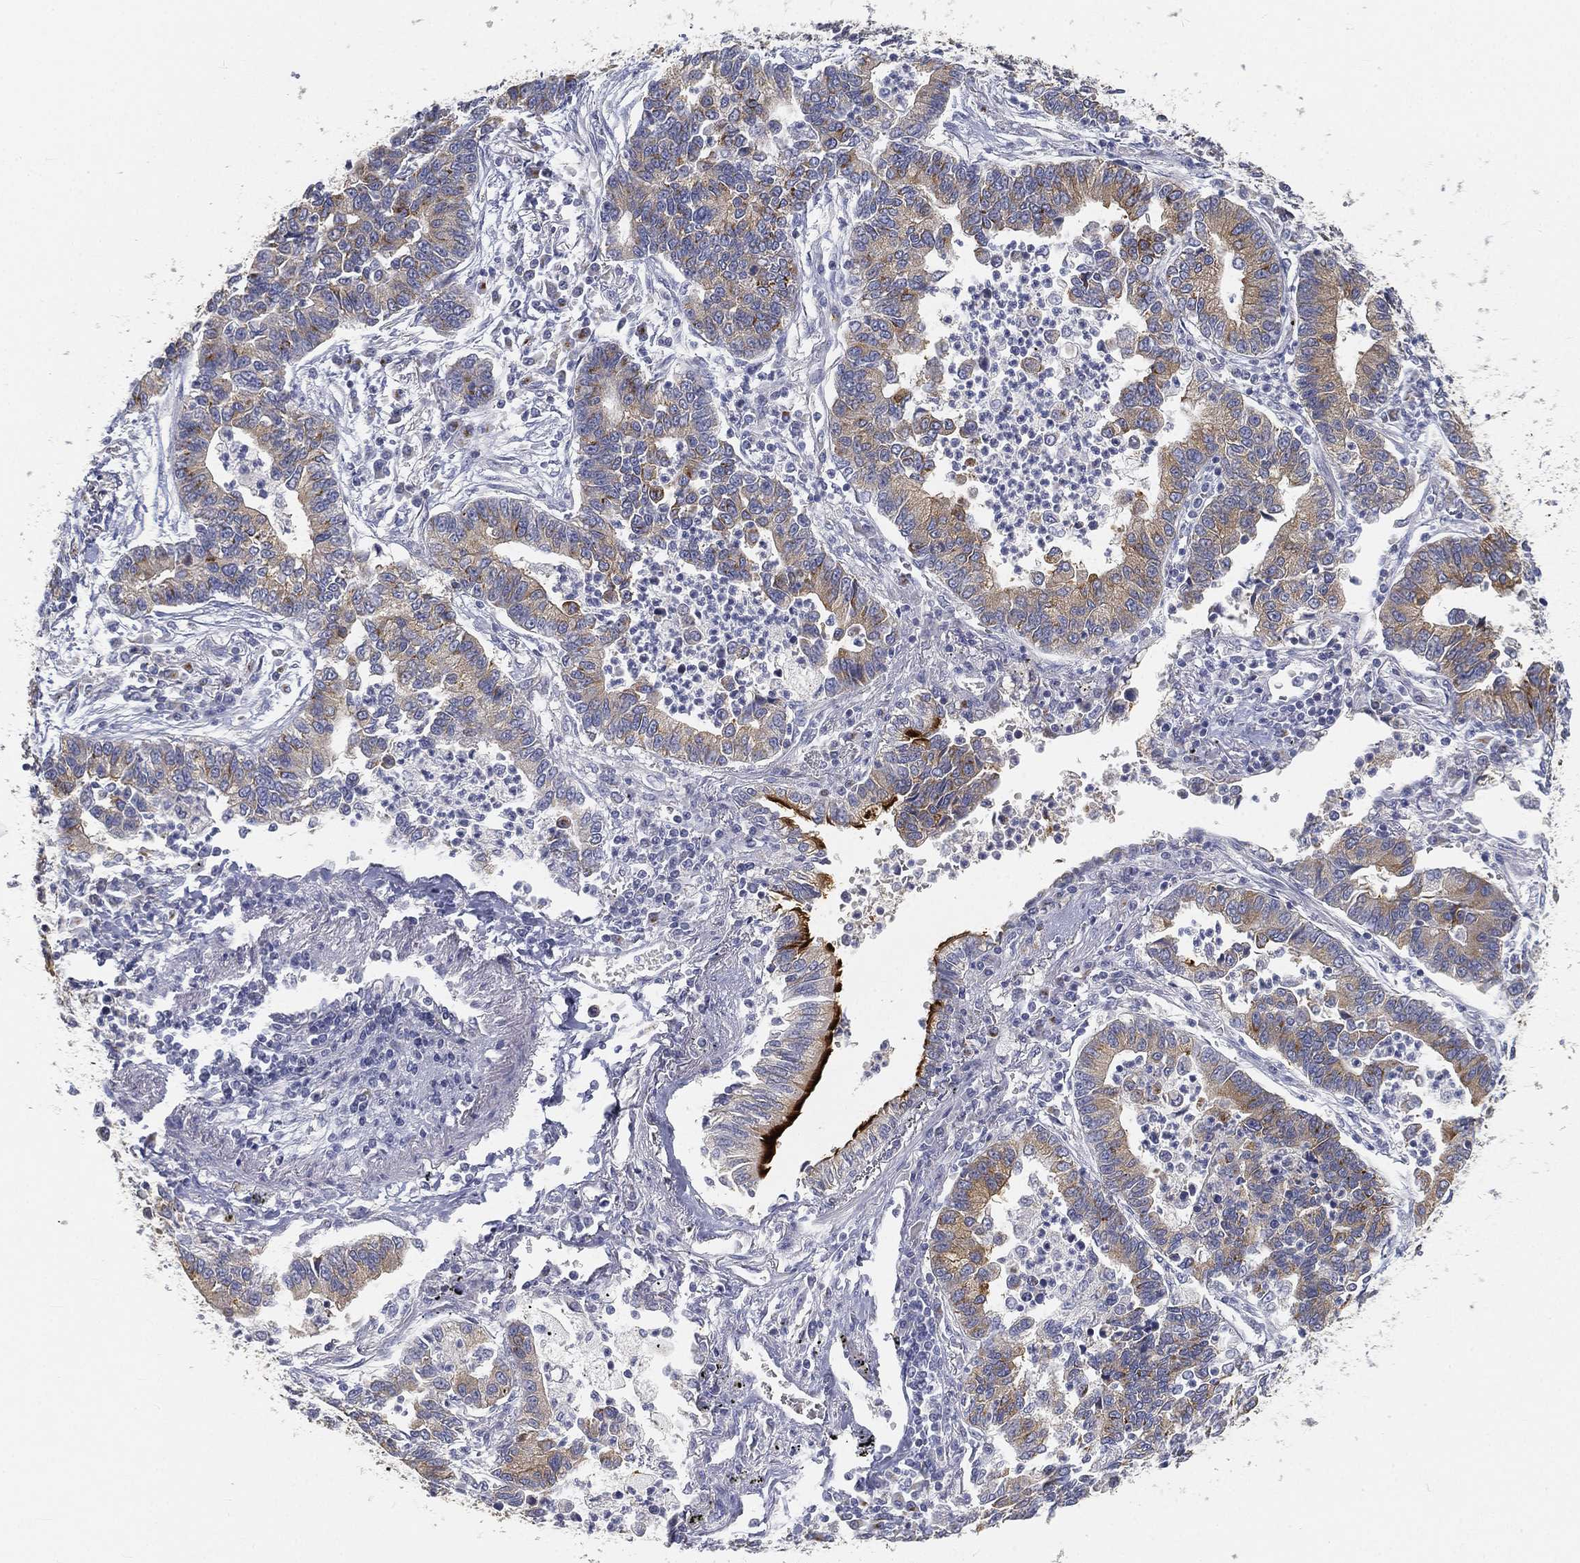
{"staining": {"intensity": "moderate", "quantity": "25%-75%", "location": "cytoplasmic/membranous"}, "tissue": "lung cancer", "cell_type": "Tumor cells", "image_type": "cancer", "snomed": [{"axis": "morphology", "description": "Adenocarcinoma, NOS"}, {"axis": "topography", "description": "Lung"}], "caption": "IHC (DAB) staining of human lung adenocarcinoma exhibits moderate cytoplasmic/membranous protein staining in about 25%-75% of tumor cells. The staining was performed using DAB (3,3'-diaminobenzidine), with brown indicating positive protein expression. Nuclei are stained blue with hematoxylin.", "gene": "TMEM25", "patient": {"sex": "female", "age": 57}}